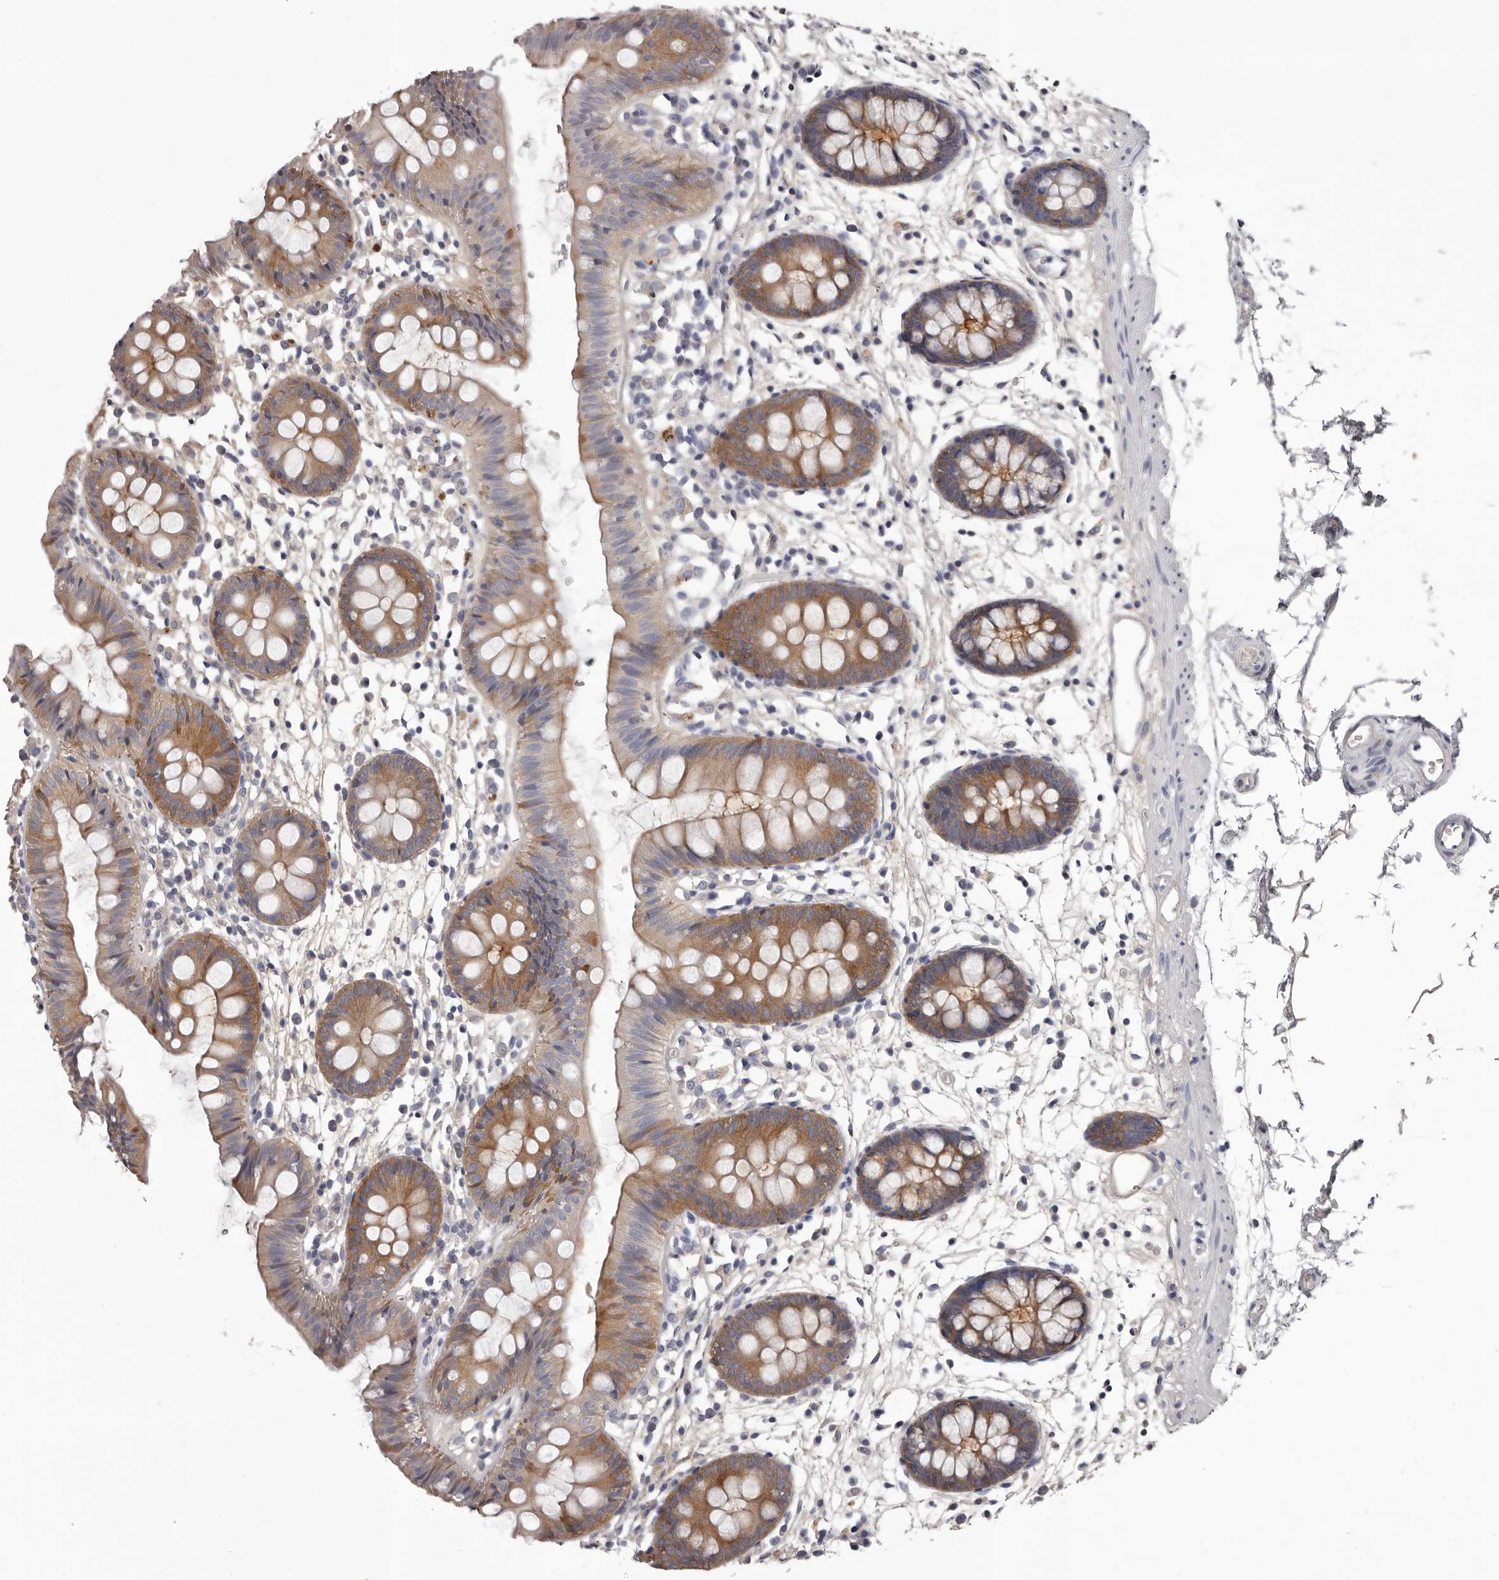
{"staining": {"intensity": "negative", "quantity": "none", "location": "none"}, "tissue": "colon", "cell_type": "Endothelial cells", "image_type": "normal", "snomed": [{"axis": "morphology", "description": "Normal tissue, NOS"}, {"axis": "topography", "description": "Colon"}], "caption": "A histopathology image of colon stained for a protein reveals no brown staining in endothelial cells. Brightfield microscopy of IHC stained with DAB (brown) and hematoxylin (blue), captured at high magnification.", "gene": "APEH", "patient": {"sex": "male", "age": 56}}